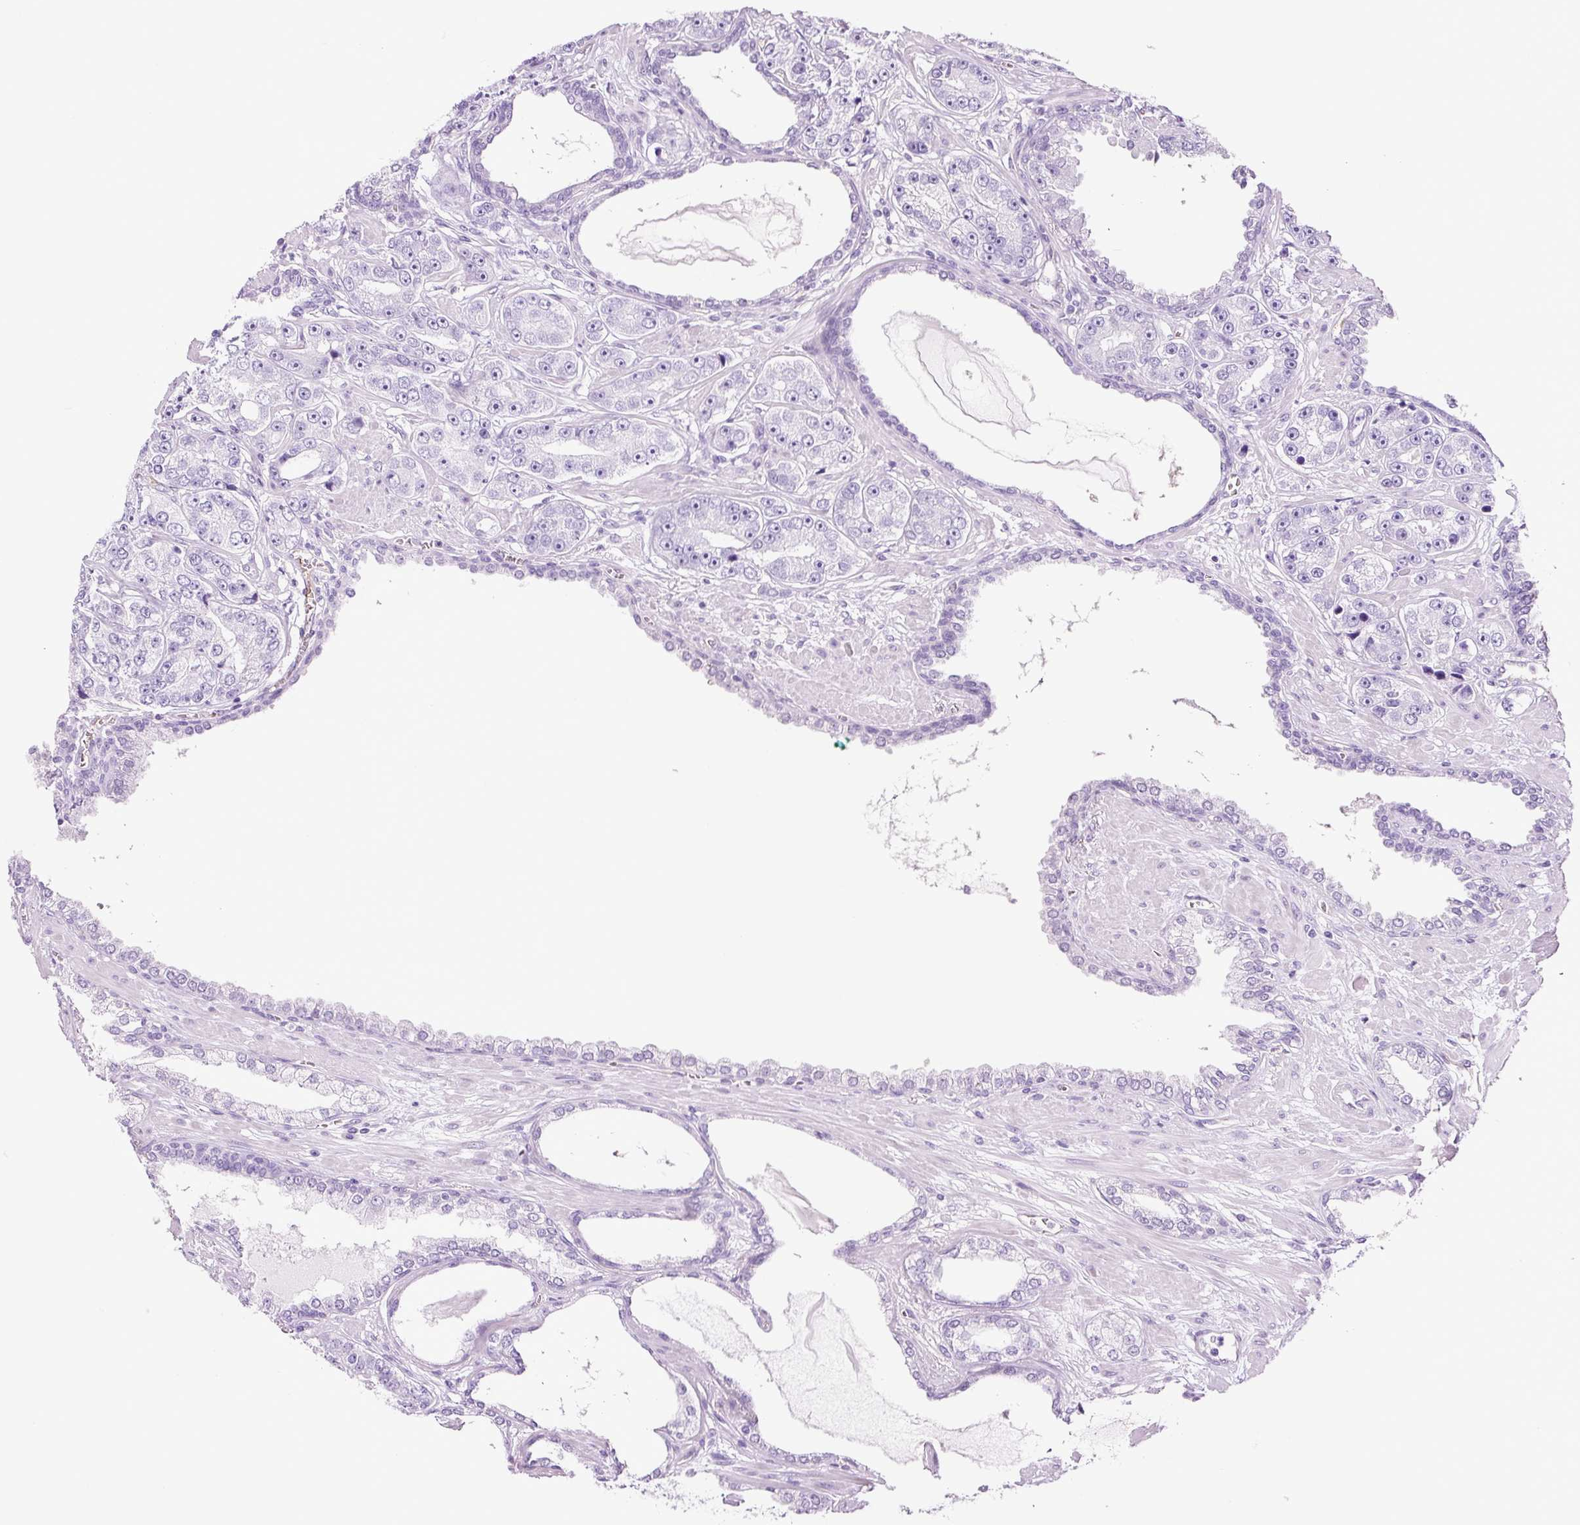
{"staining": {"intensity": "negative", "quantity": "none", "location": "none"}, "tissue": "prostate cancer", "cell_type": "Tumor cells", "image_type": "cancer", "snomed": [{"axis": "morphology", "description": "Adenocarcinoma, High grade"}, {"axis": "topography", "description": "Prostate"}], "caption": "Immunohistochemistry (IHC) histopathology image of neoplastic tissue: human prostate cancer stained with DAB (3,3'-diaminobenzidine) demonstrates no significant protein staining in tumor cells. (DAB (3,3'-diaminobenzidine) immunohistochemistry with hematoxylin counter stain).", "gene": "ADSS1", "patient": {"sex": "male", "age": 71}}